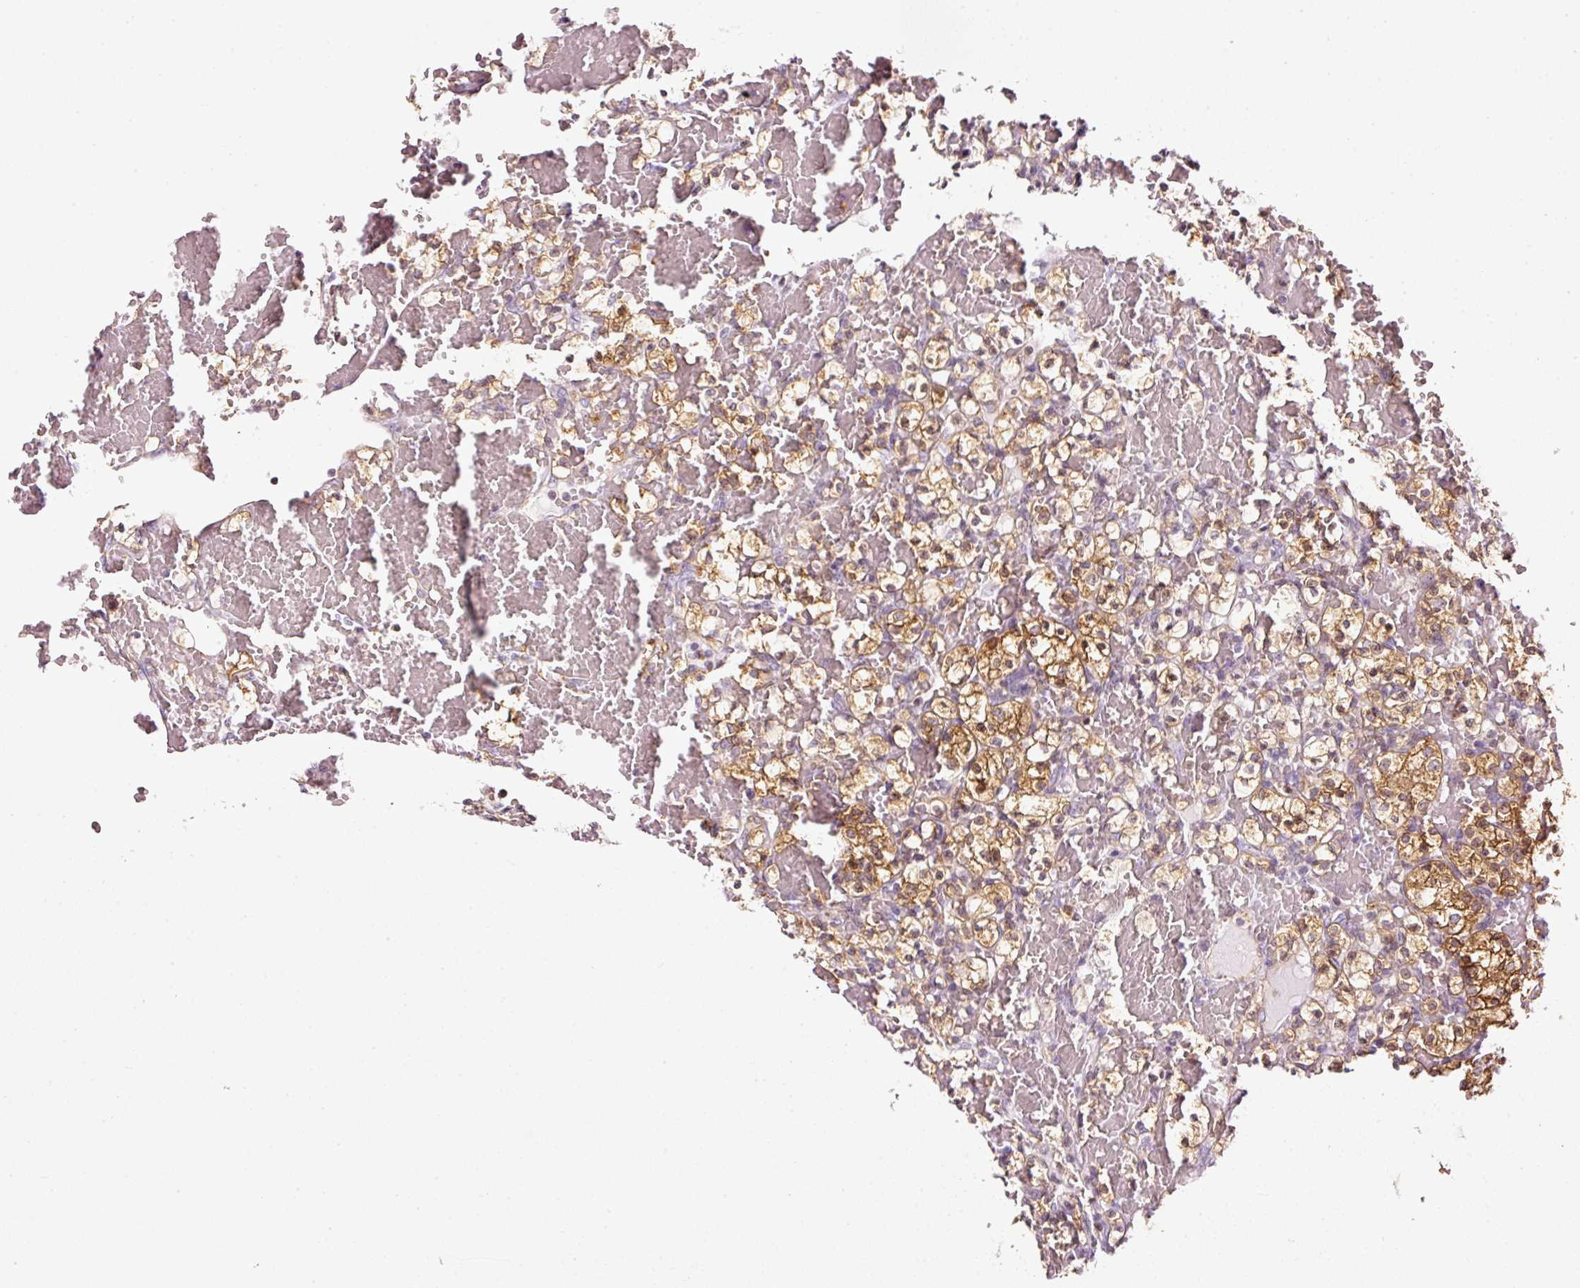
{"staining": {"intensity": "moderate", "quantity": ">75%", "location": "cytoplasmic/membranous"}, "tissue": "renal cancer", "cell_type": "Tumor cells", "image_type": "cancer", "snomed": [{"axis": "morphology", "description": "Adenocarcinoma, NOS"}, {"axis": "topography", "description": "Kidney"}], "caption": "Immunohistochemistry (IHC) histopathology image of neoplastic tissue: renal cancer stained using immunohistochemistry (IHC) exhibits medium levels of moderate protein expression localized specifically in the cytoplasmic/membranous of tumor cells, appearing as a cytoplasmic/membranous brown color.", "gene": "SCNM1", "patient": {"sex": "female", "age": 60}}